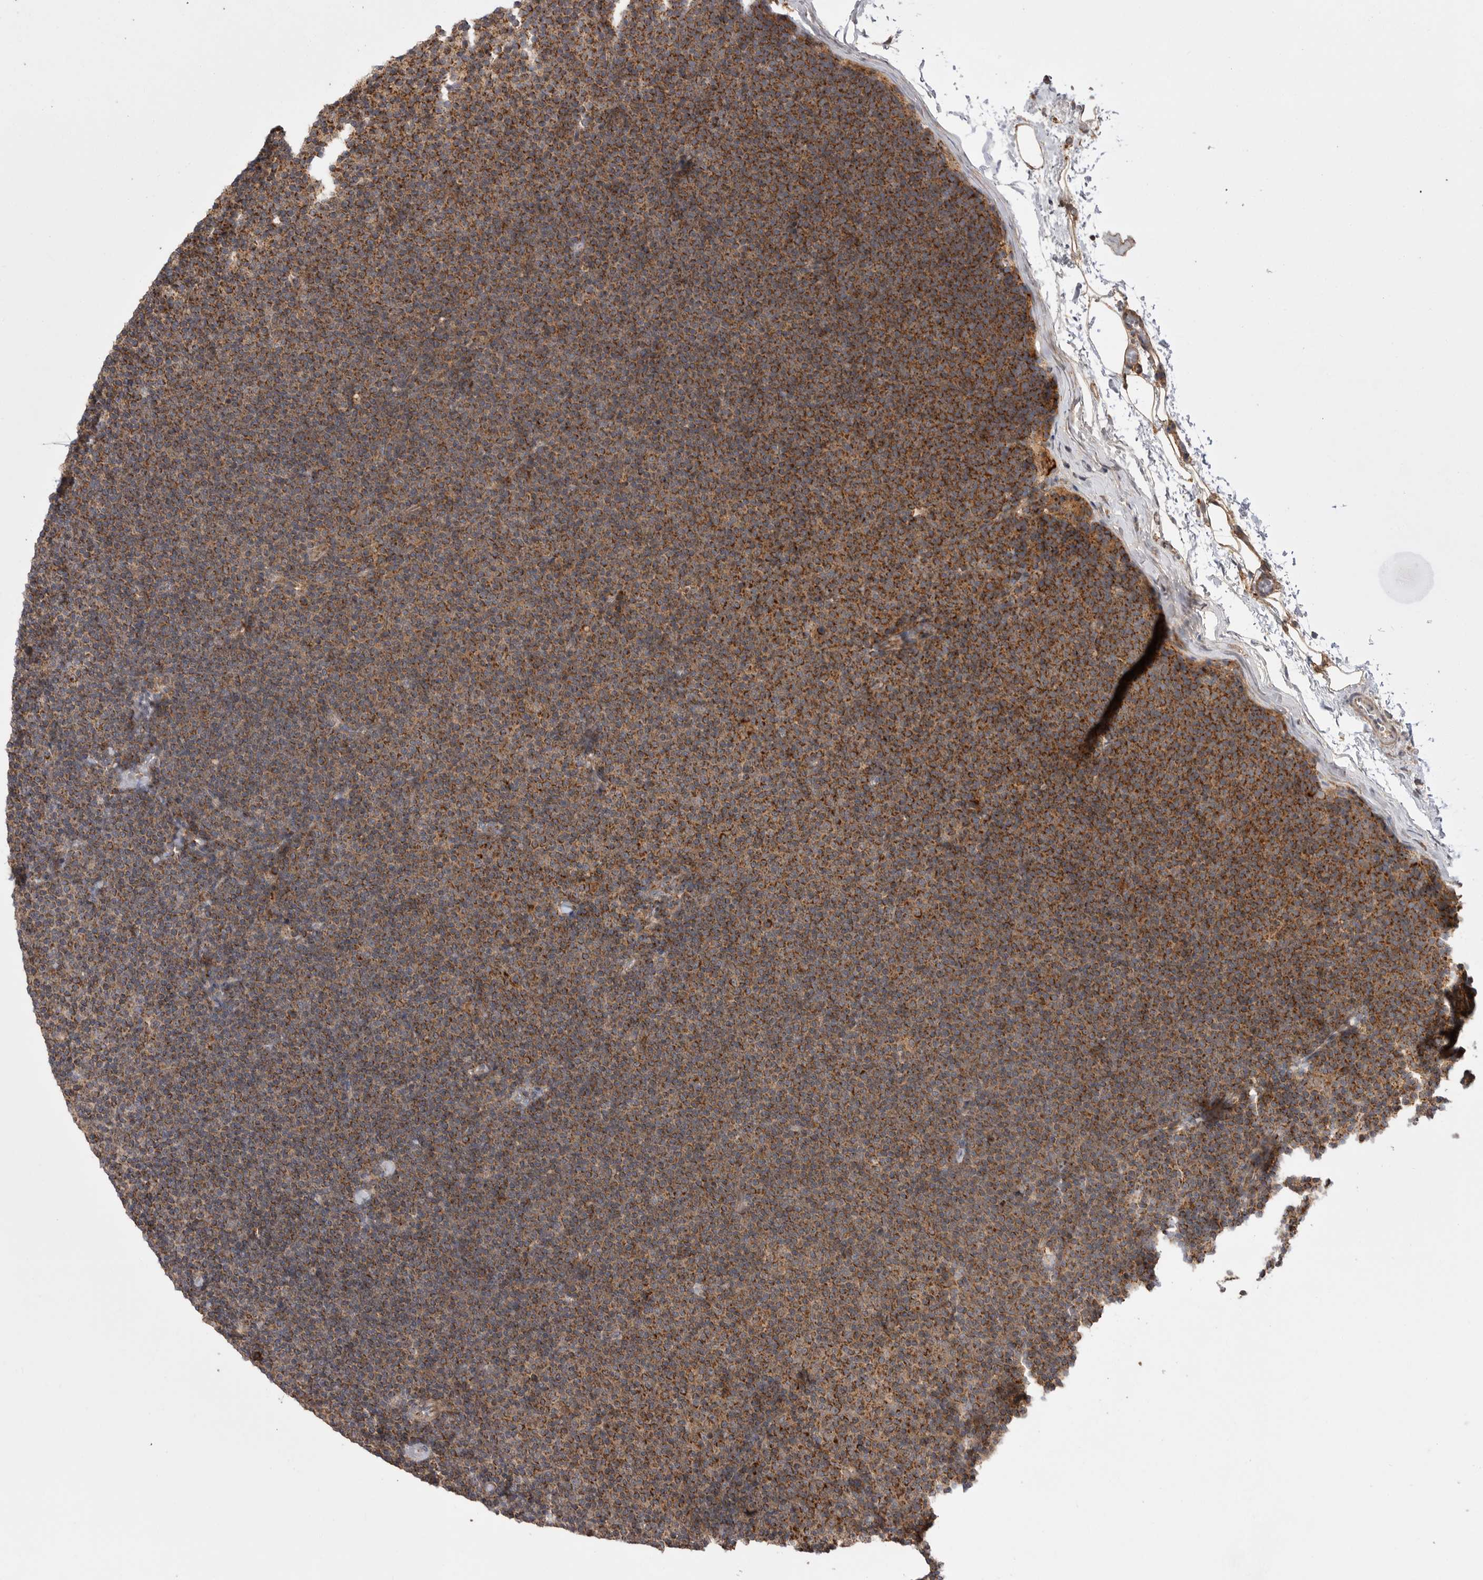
{"staining": {"intensity": "strong", "quantity": ">75%", "location": "cytoplasmic/membranous"}, "tissue": "lymphoma", "cell_type": "Tumor cells", "image_type": "cancer", "snomed": [{"axis": "morphology", "description": "Malignant lymphoma, non-Hodgkin's type, Low grade"}, {"axis": "topography", "description": "Lymph node"}], "caption": "Lymphoma stained for a protein shows strong cytoplasmic/membranous positivity in tumor cells.", "gene": "KYAT3", "patient": {"sex": "female", "age": 53}}